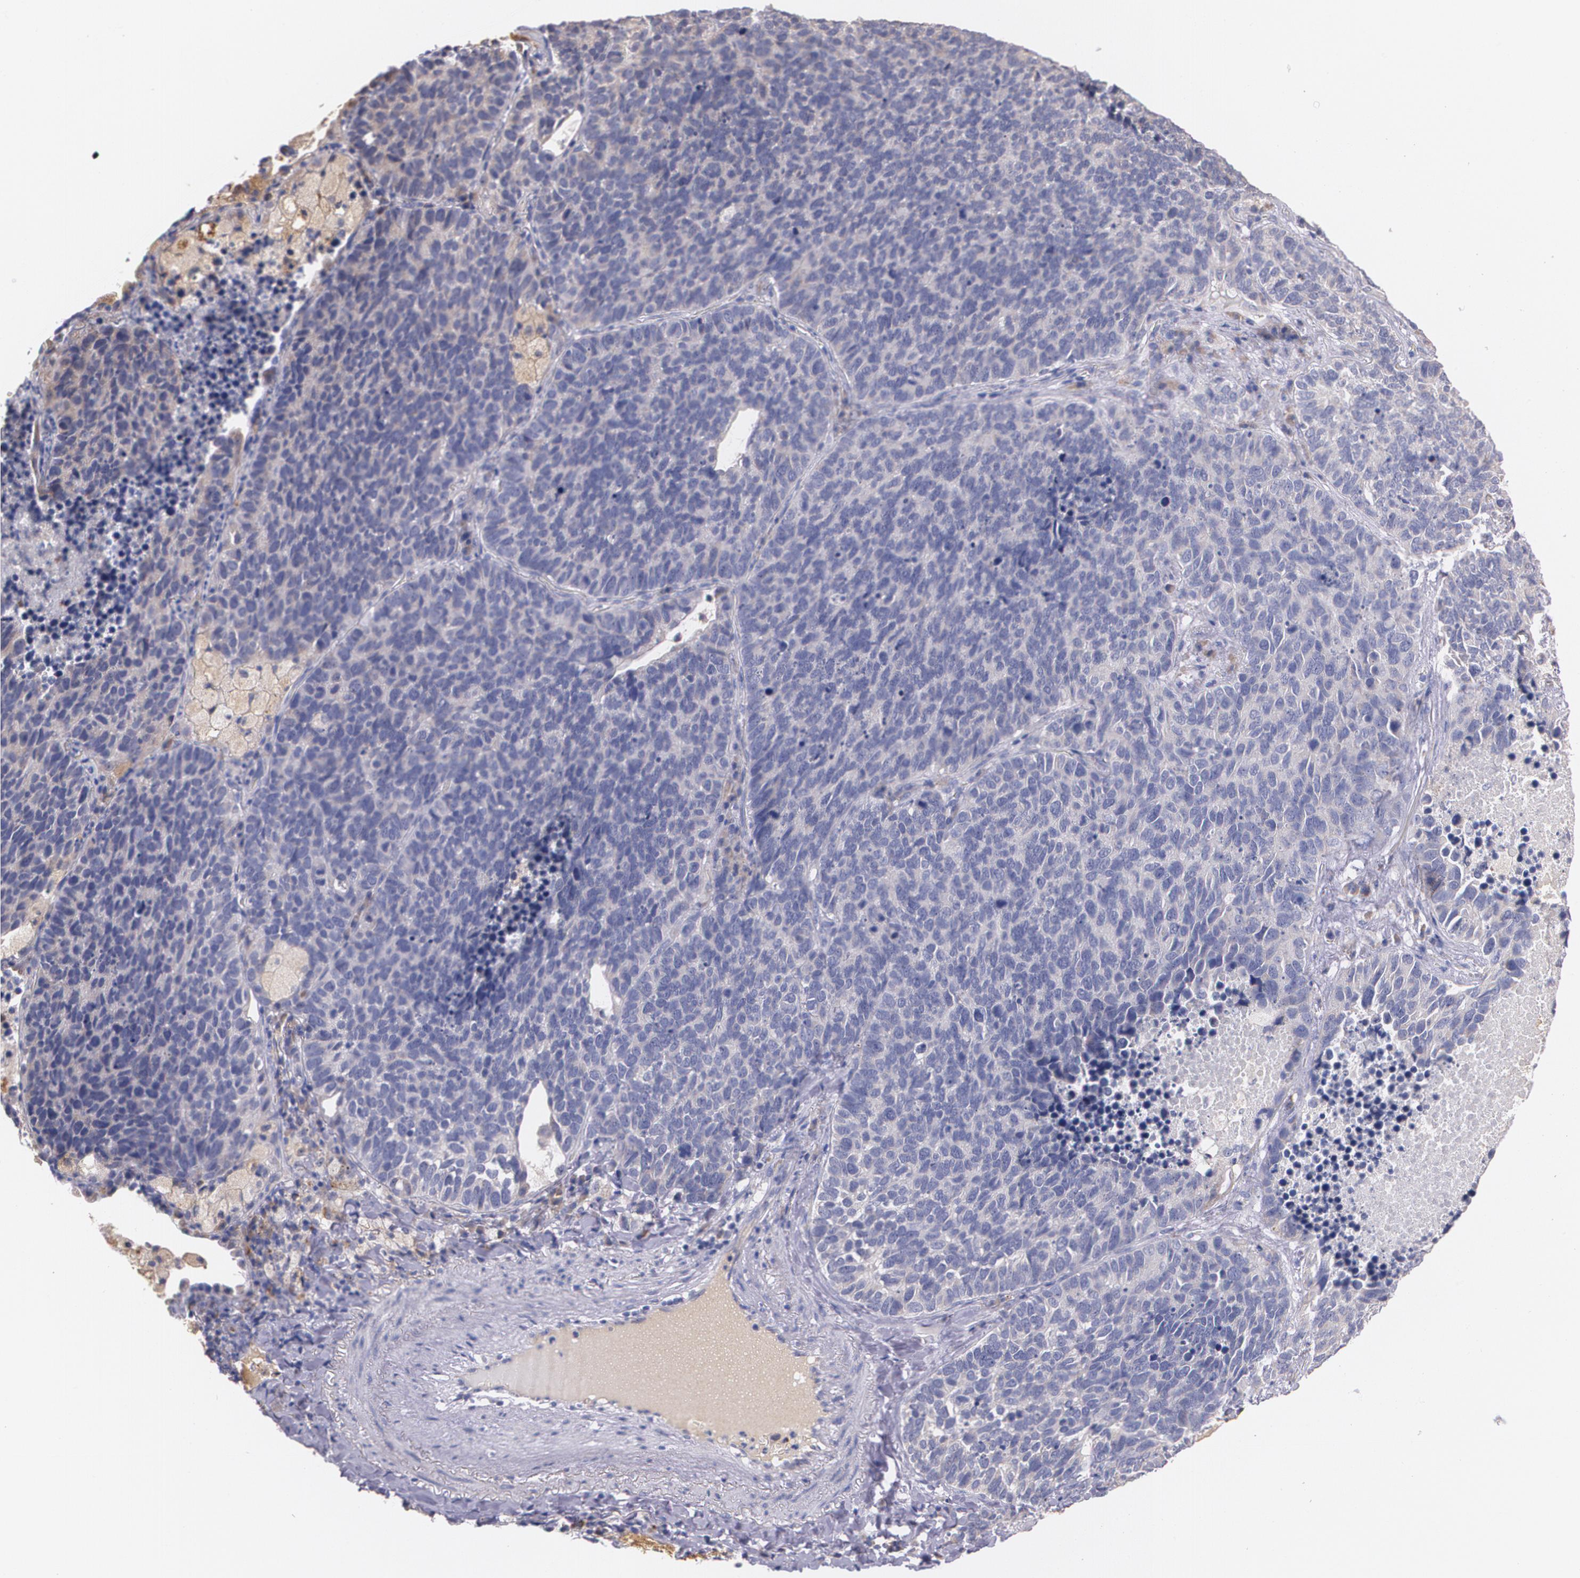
{"staining": {"intensity": "weak", "quantity": "<25%", "location": "cytoplasmic/membranous"}, "tissue": "lung cancer", "cell_type": "Tumor cells", "image_type": "cancer", "snomed": [{"axis": "morphology", "description": "Neoplasm, malignant, NOS"}, {"axis": "topography", "description": "Lung"}], "caption": "Protein analysis of lung cancer (malignant neoplasm) demonstrates no significant staining in tumor cells.", "gene": "AMBP", "patient": {"sex": "female", "age": 75}}